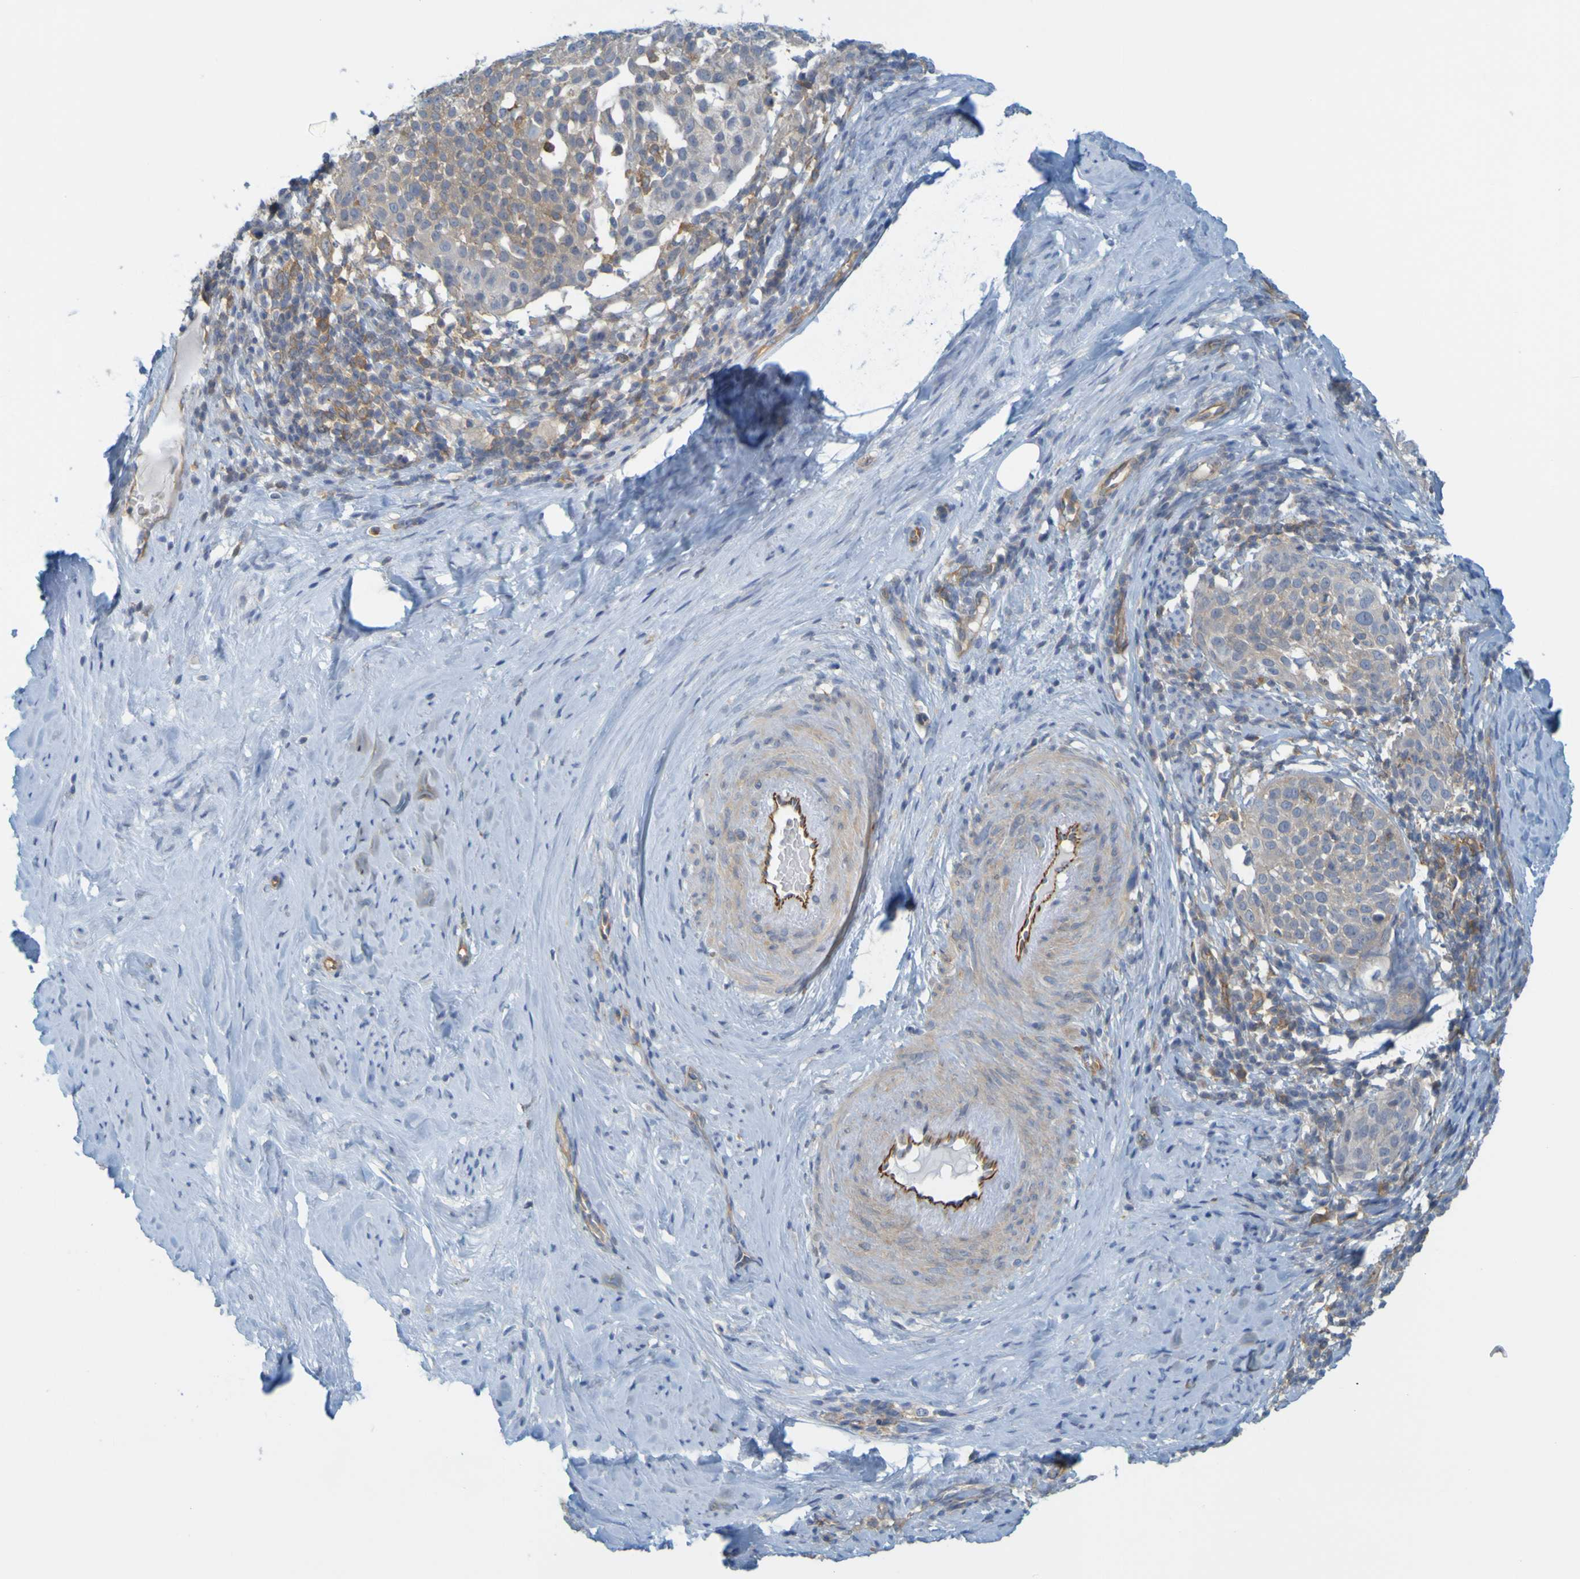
{"staining": {"intensity": "weak", "quantity": ">75%", "location": "cytoplasmic/membranous"}, "tissue": "cervical cancer", "cell_type": "Tumor cells", "image_type": "cancer", "snomed": [{"axis": "morphology", "description": "Squamous cell carcinoma, NOS"}, {"axis": "topography", "description": "Cervix"}], "caption": "A micrograph showing weak cytoplasmic/membranous expression in approximately >75% of tumor cells in squamous cell carcinoma (cervical), as visualized by brown immunohistochemical staining.", "gene": "APPL1", "patient": {"sex": "female", "age": 51}}